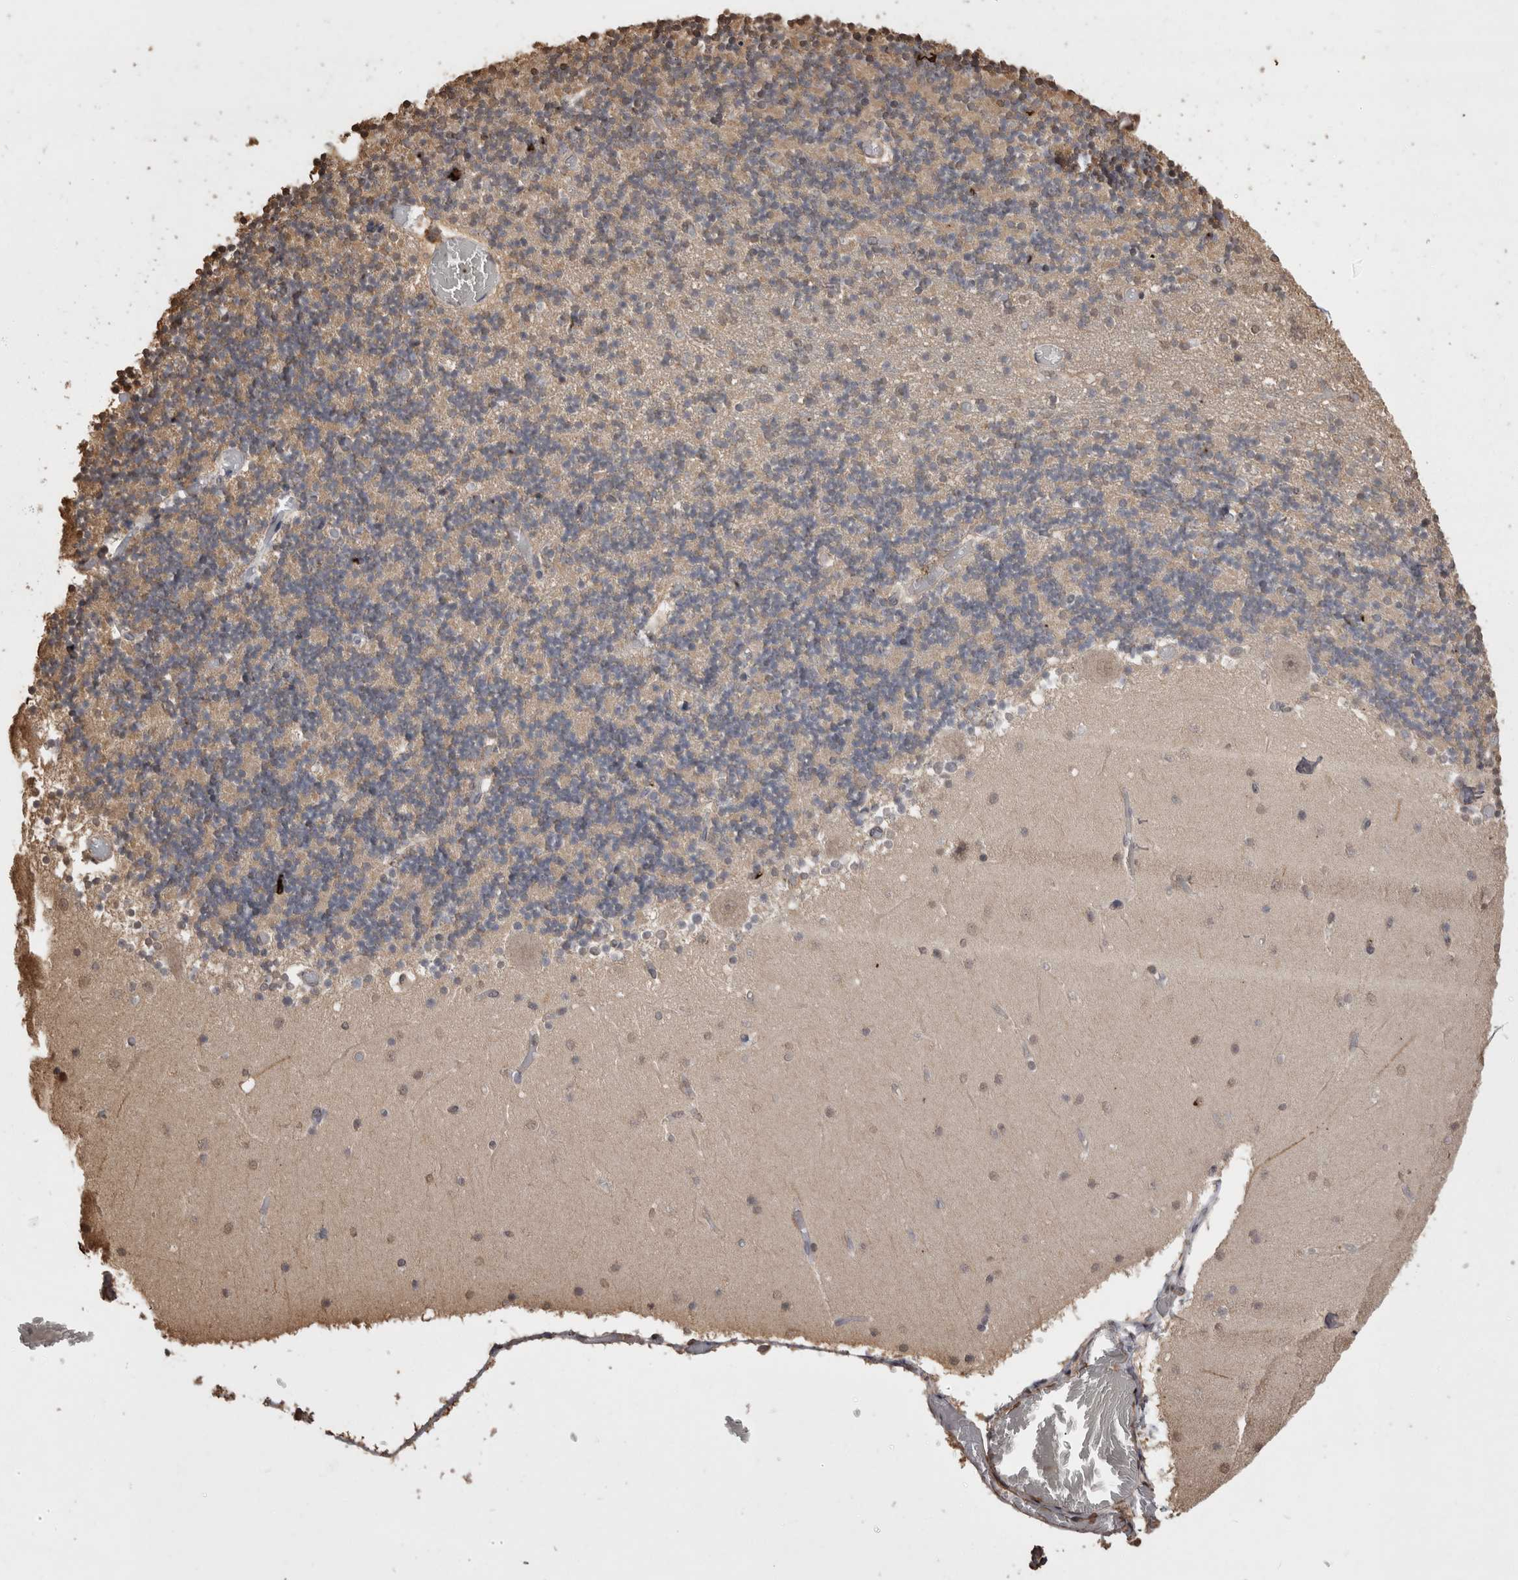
{"staining": {"intensity": "moderate", "quantity": "<25%", "location": "cytoplasmic/membranous"}, "tissue": "cerebellum", "cell_type": "Cells in granular layer", "image_type": "normal", "snomed": [{"axis": "morphology", "description": "Normal tissue, NOS"}, {"axis": "topography", "description": "Cerebellum"}], "caption": "Immunohistochemical staining of normal human cerebellum reveals low levels of moderate cytoplasmic/membranous expression in approximately <25% of cells in granular layer.", "gene": "SOCS5", "patient": {"sex": "female", "age": 28}}